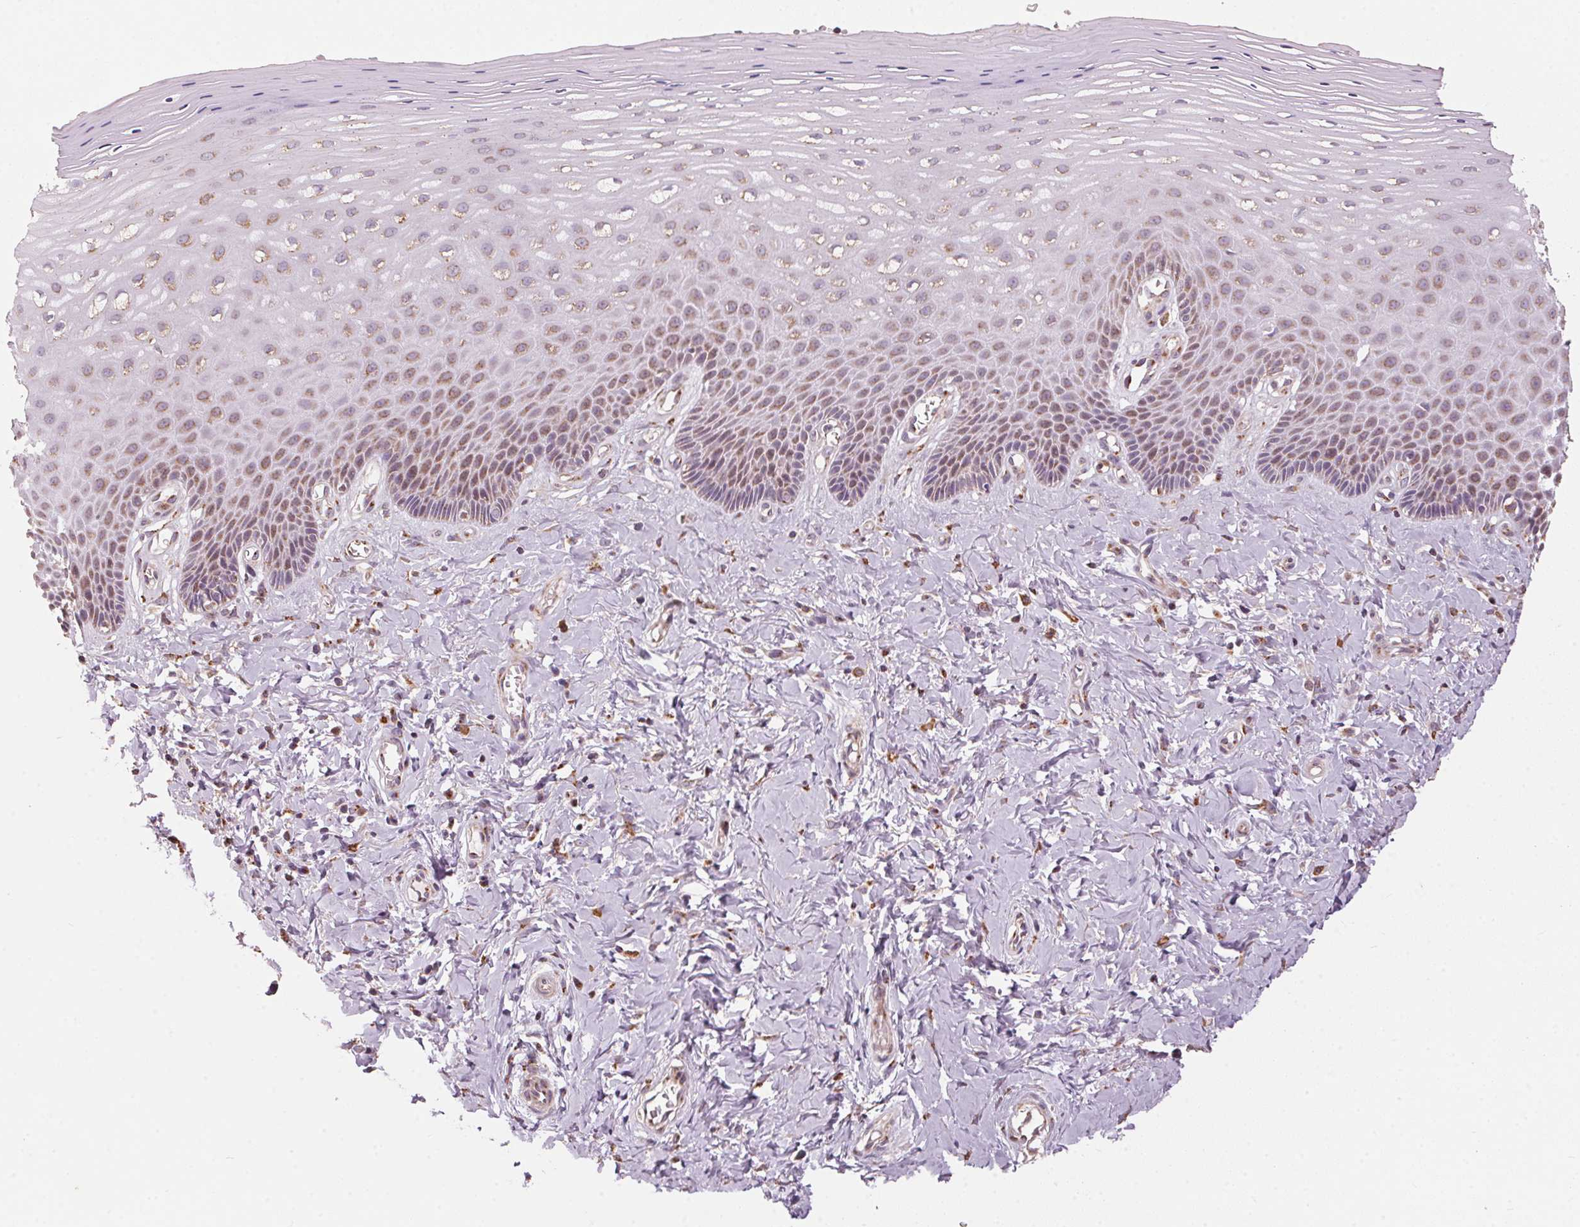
{"staining": {"intensity": "moderate", "quantity": ">75%", "location": "cytoplasmic/membranous"}, "tissue": "vagina", "cell_type": "Squamous epithelial cells", "image_type": "normal", "snomed": [{"axis": "morphology", "description": "Normal tissue, NOS"}, {"axis": "topography", "description": "Vagina"}], "caption": "Immunohistochemical staining of unremarkable vagina displays >75% levels of moderate cytoplasmic/membranous protein staining in about >75% of squamous epithelial cells. Ihc stains the protein in brown and the nuclei are stained blue.", "gene": "TOMM70", "patient": {"sex": "female", "age": 83}}